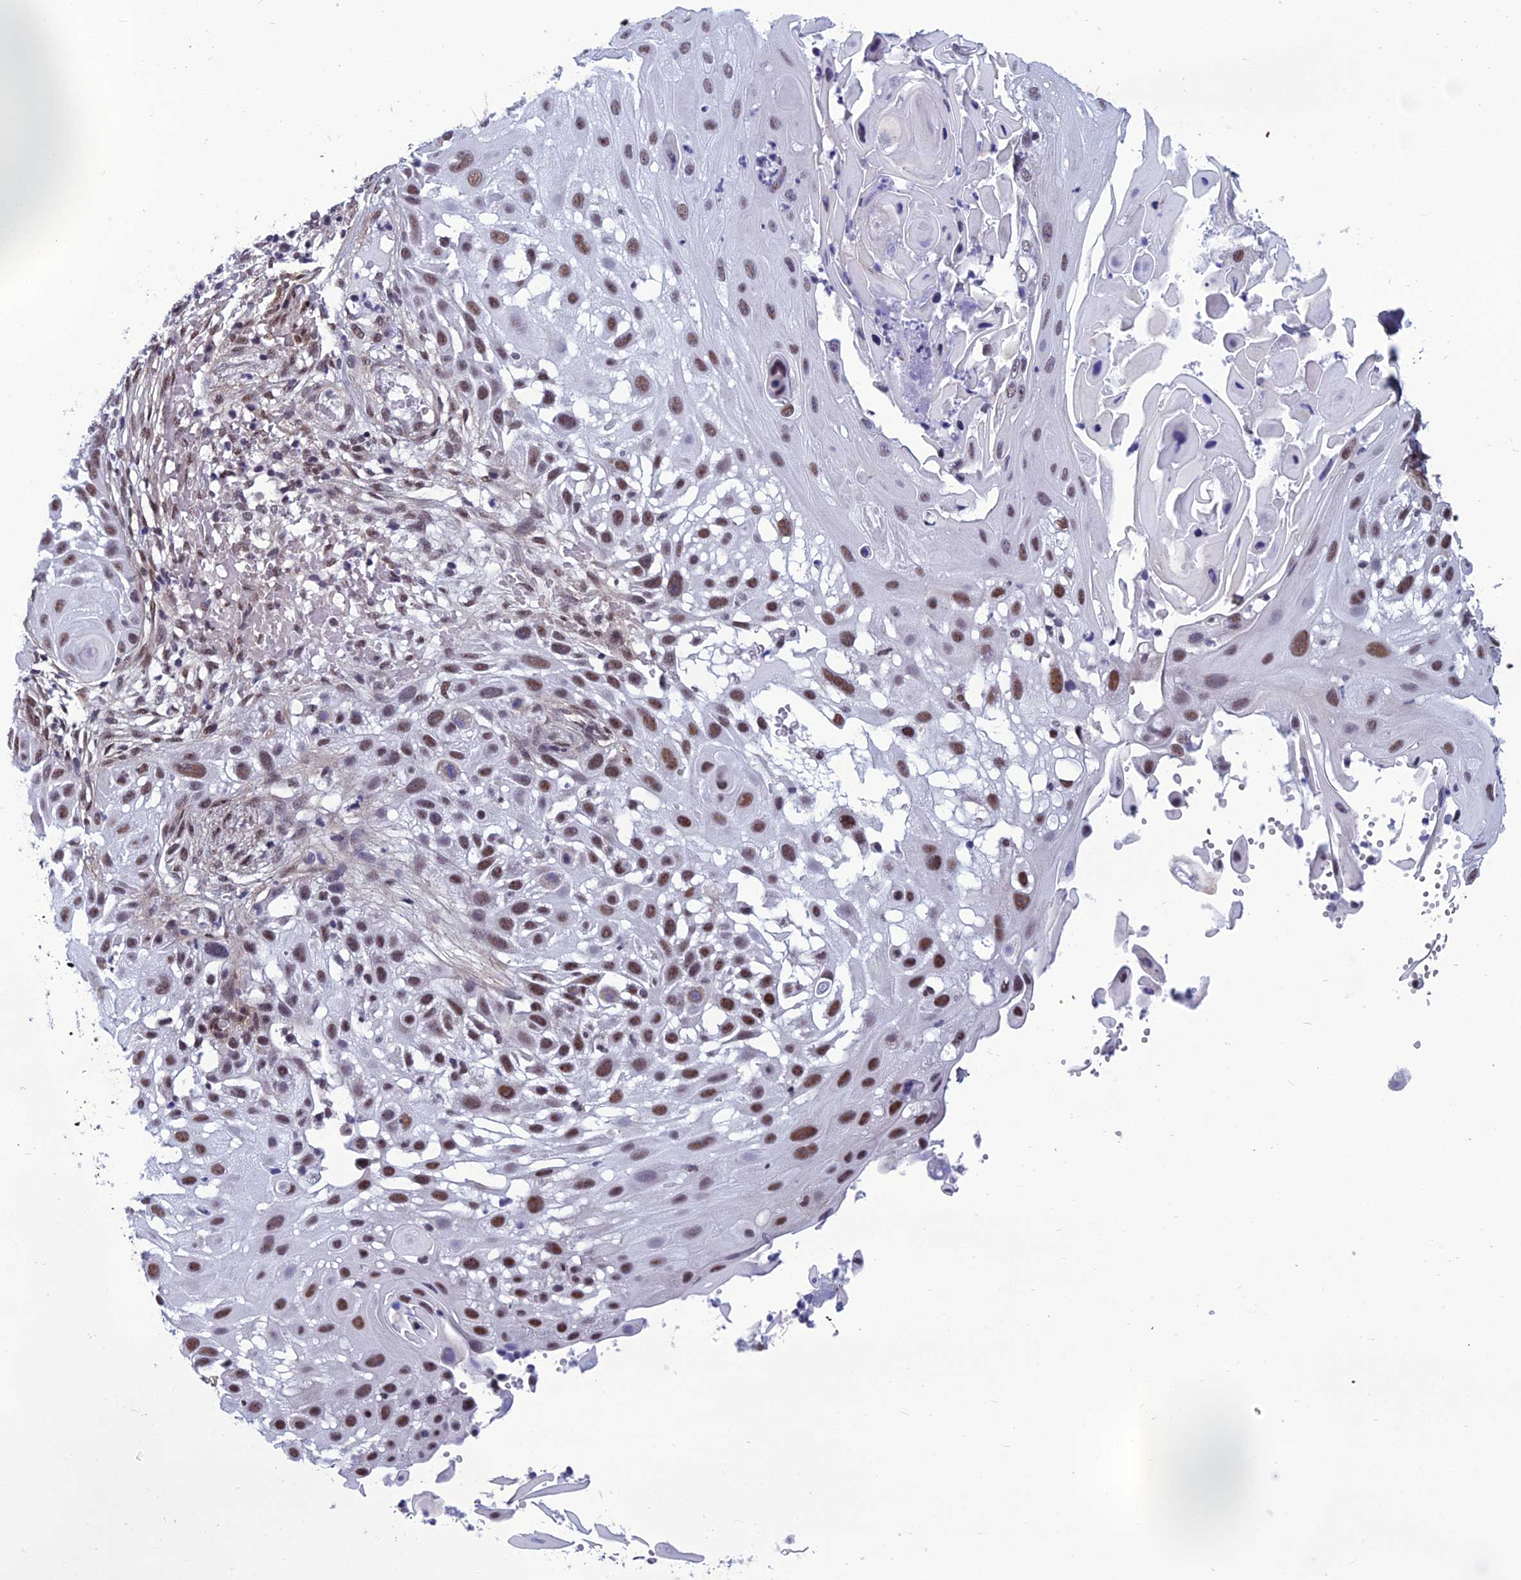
{"staining": {"intensity": "moderate", "quantity": ">75%", "location": "nuclear"}, "tissue": "skin cancer", "cell_type": "Tumor cells", "image_type": "cancer", "snomed": [{"axis": "morphology", "description": "Squamous cell carcinoma, NOS"}, {"axis": "topography", "description": "Skin"}], "caption": "Human squamous cell carcinoma (skin) stained for a protein (brown) displays moderate nuclear positive positivity in approximately >75% of tumor cells.", "gene": "RSRC1", "patient": {"sex": "female", "age": 44}}